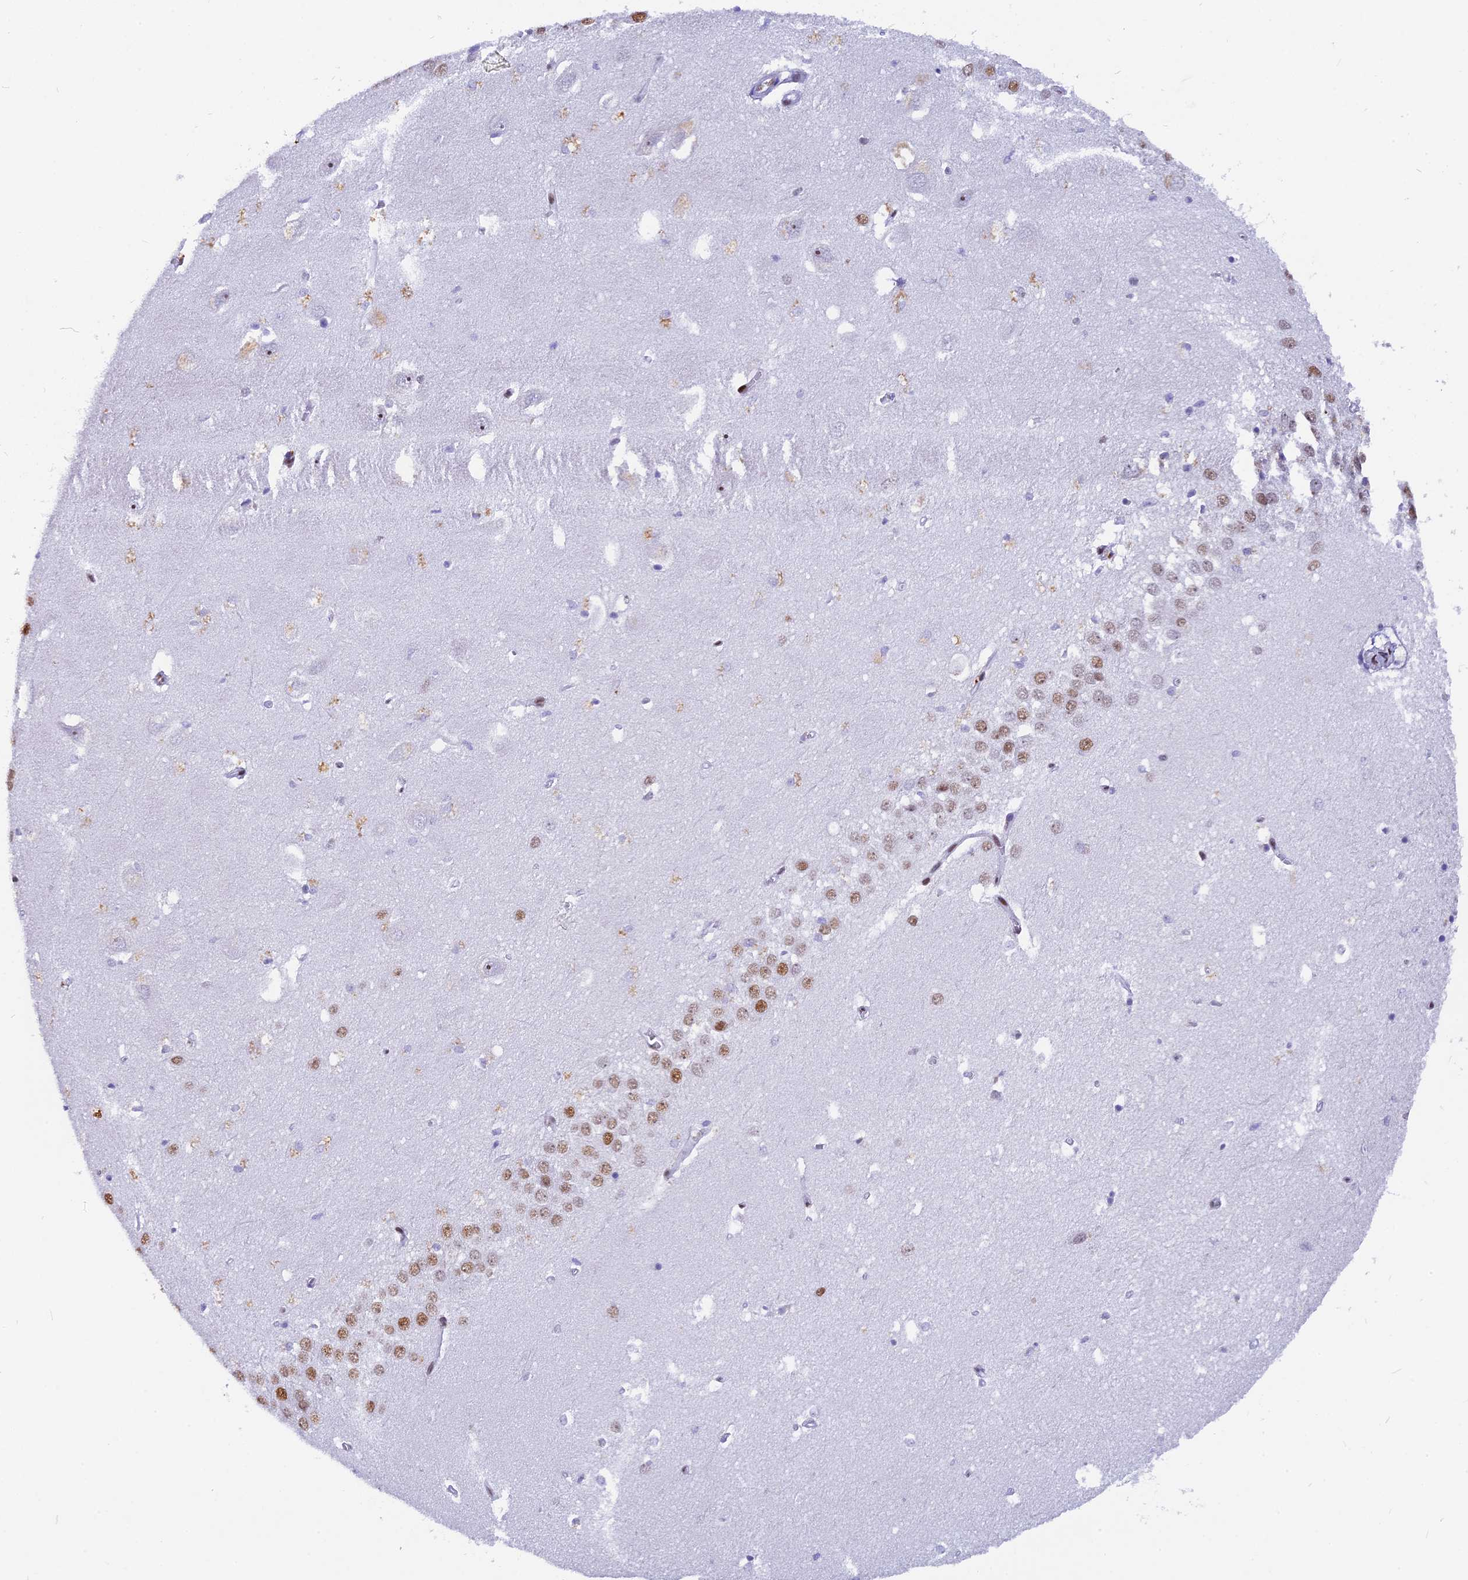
{"staining": {"intensity": "negative", "quantity": "none", "location": "none"}, "tissue": "hippocampus", "cell_type": "Glial cells", "image_type": "normal", "snomed": [{"axis": "morphology", "description": "Normal tissue, NOS"}, {"axis": "topography", "description": "Hippocampus"}], "caption": "A high-resolution micrograph shows immunohistochemistry staining of normal hippocampus, which reveals no significant positivity in glial cells. The staining is performed using DAB (3,3'-diaminobenzidine) brown chromogen with nuclei counter-stained in using hematoxylin.", "gene": "NSA2", "patient": {"sex": "female", "age": 64}}